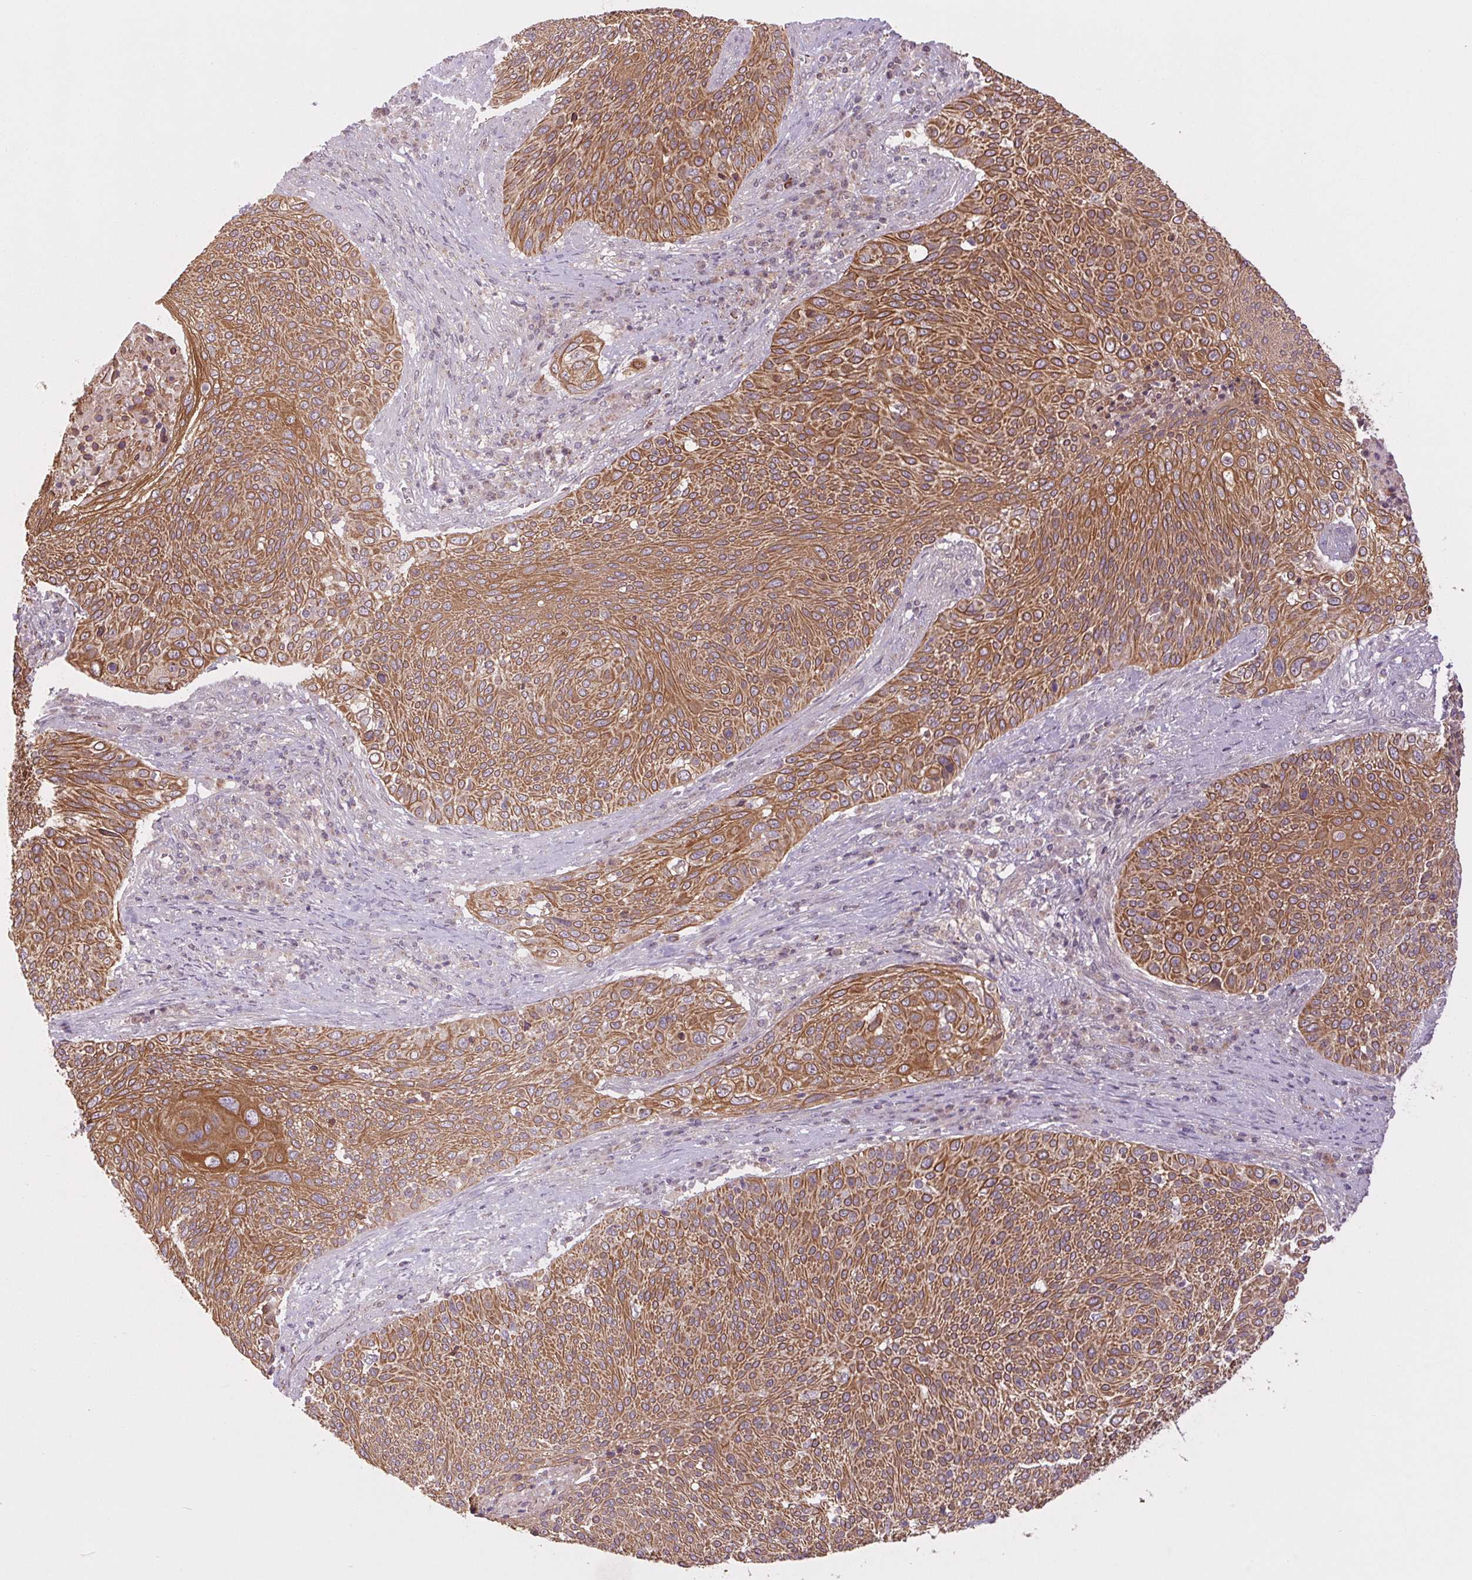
{"staining": {"intensity": "moderate", "quantity": ">75%", "location": "cytoplasmic/membranous"}, "tissue": "cervical cancer", "cell_type": "Tumor cells", "image_type": "cancer", "snomed": [{"axis": "morphology", "description": "Squamous cell carcinoma, NOS"}, {"axis": "topography", "description": "Cervix"}], "caption": "Immunohistochemical staining of cervical cancer displays moderate cytoplasmic/membranous protein expression in about >75% of tumor cells. The protein of interest is stained brown, and the nuclei are stained in blue (DAB (3,3'-diaminobenzidine) IHC with brightfield microscopy, high magnification).", "gene": "MAP3K5", "patient": {"sex": "female", "age": 31}}